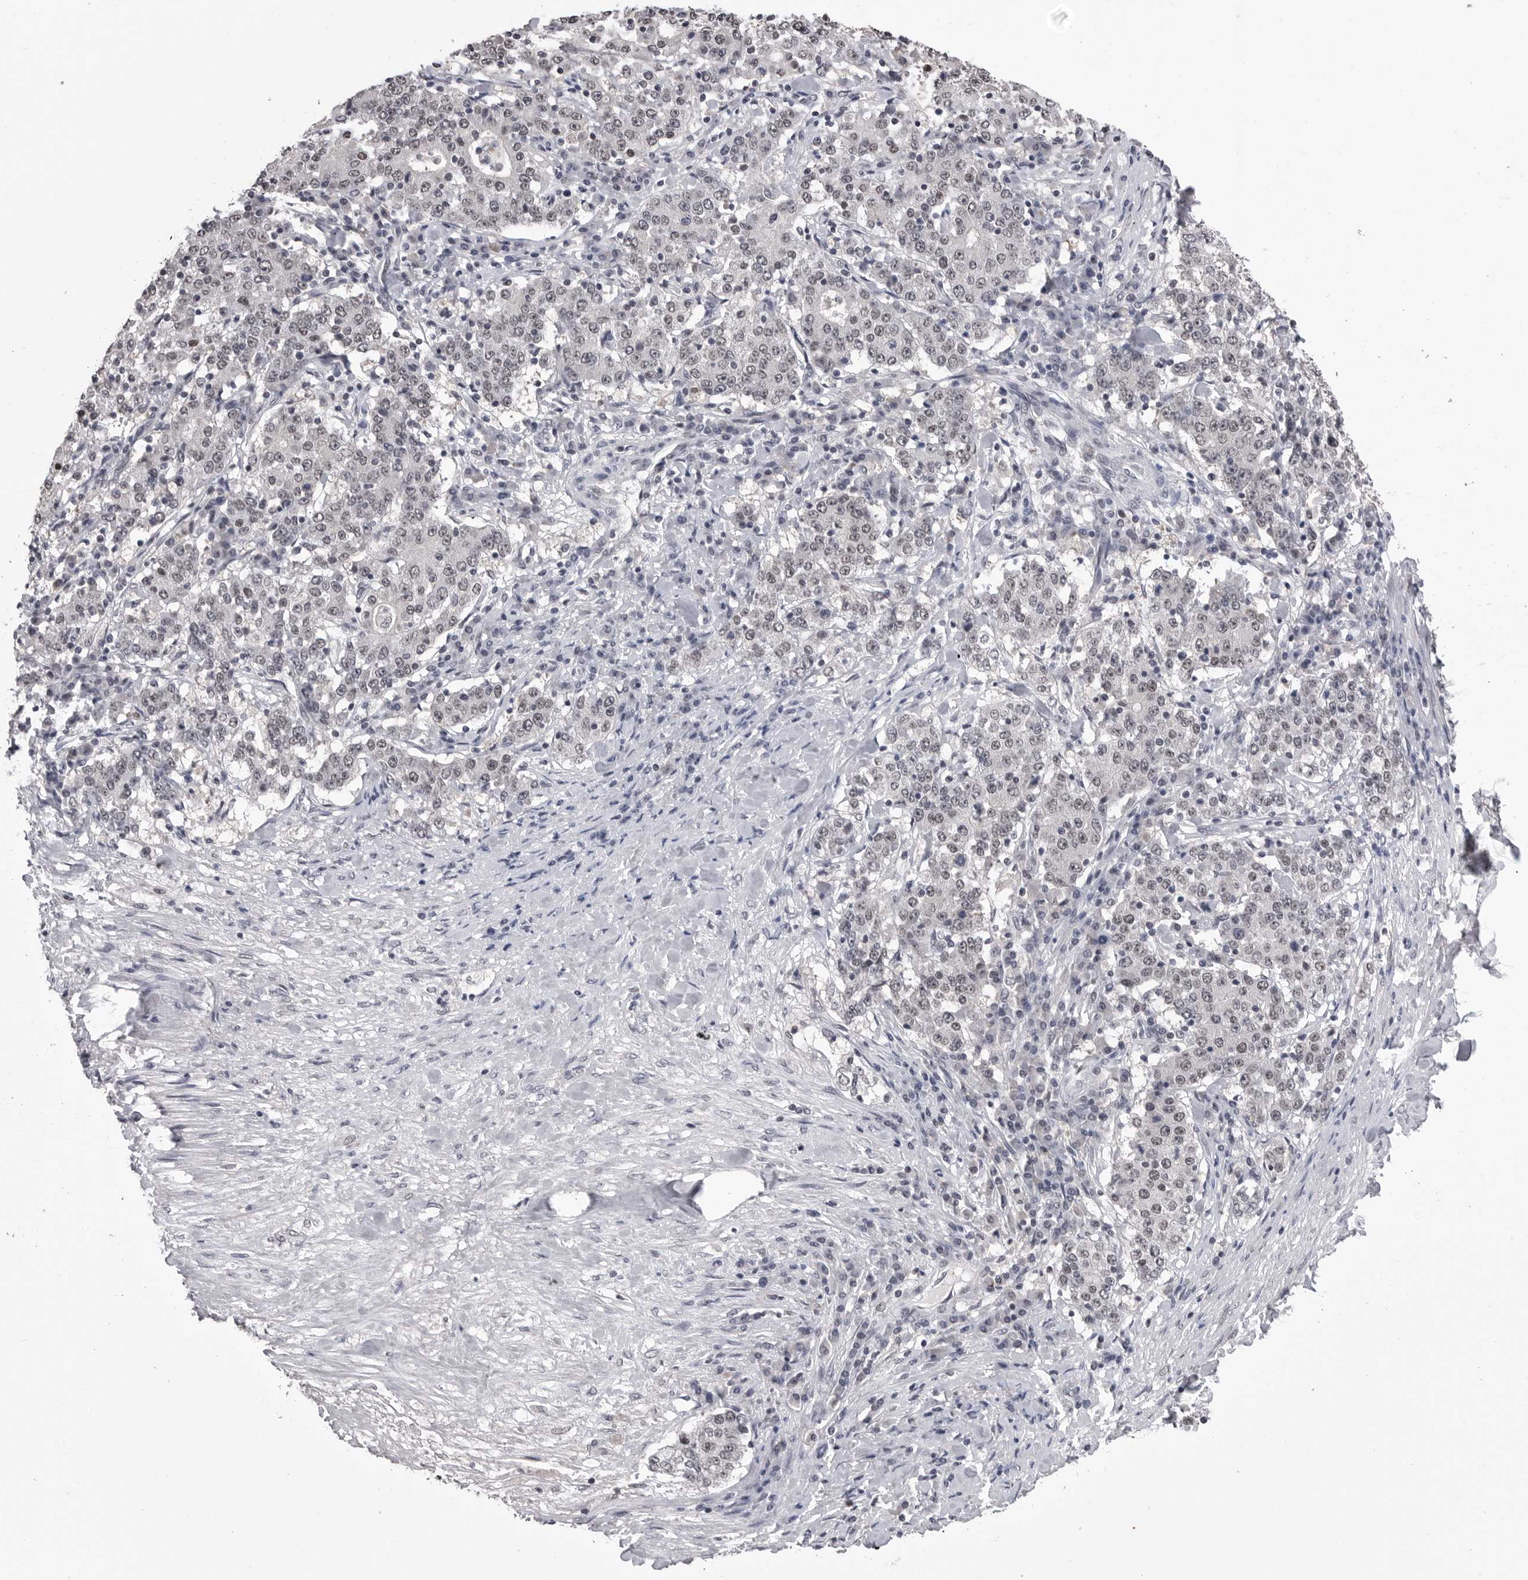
{"staining": {"intensity": "weak", "quantity": ">75%", "location": "nuclear"}, "tissue": "stomach cancer", "cell_type": "Tumor cells", "image_type": "cancer", "snomed": [{"axis": "morphology", "description": "Adenocarcinoma, NOS"}, {"axis": "topography", "description": "Stomach"}], "caption": "Adenocarcinoma (stomach) tissue demonstrates weak nuclear positivity in approximately >75% of tumor cells", "gene": "DLG2", "patient": {"sex": "male", "age": 59}}